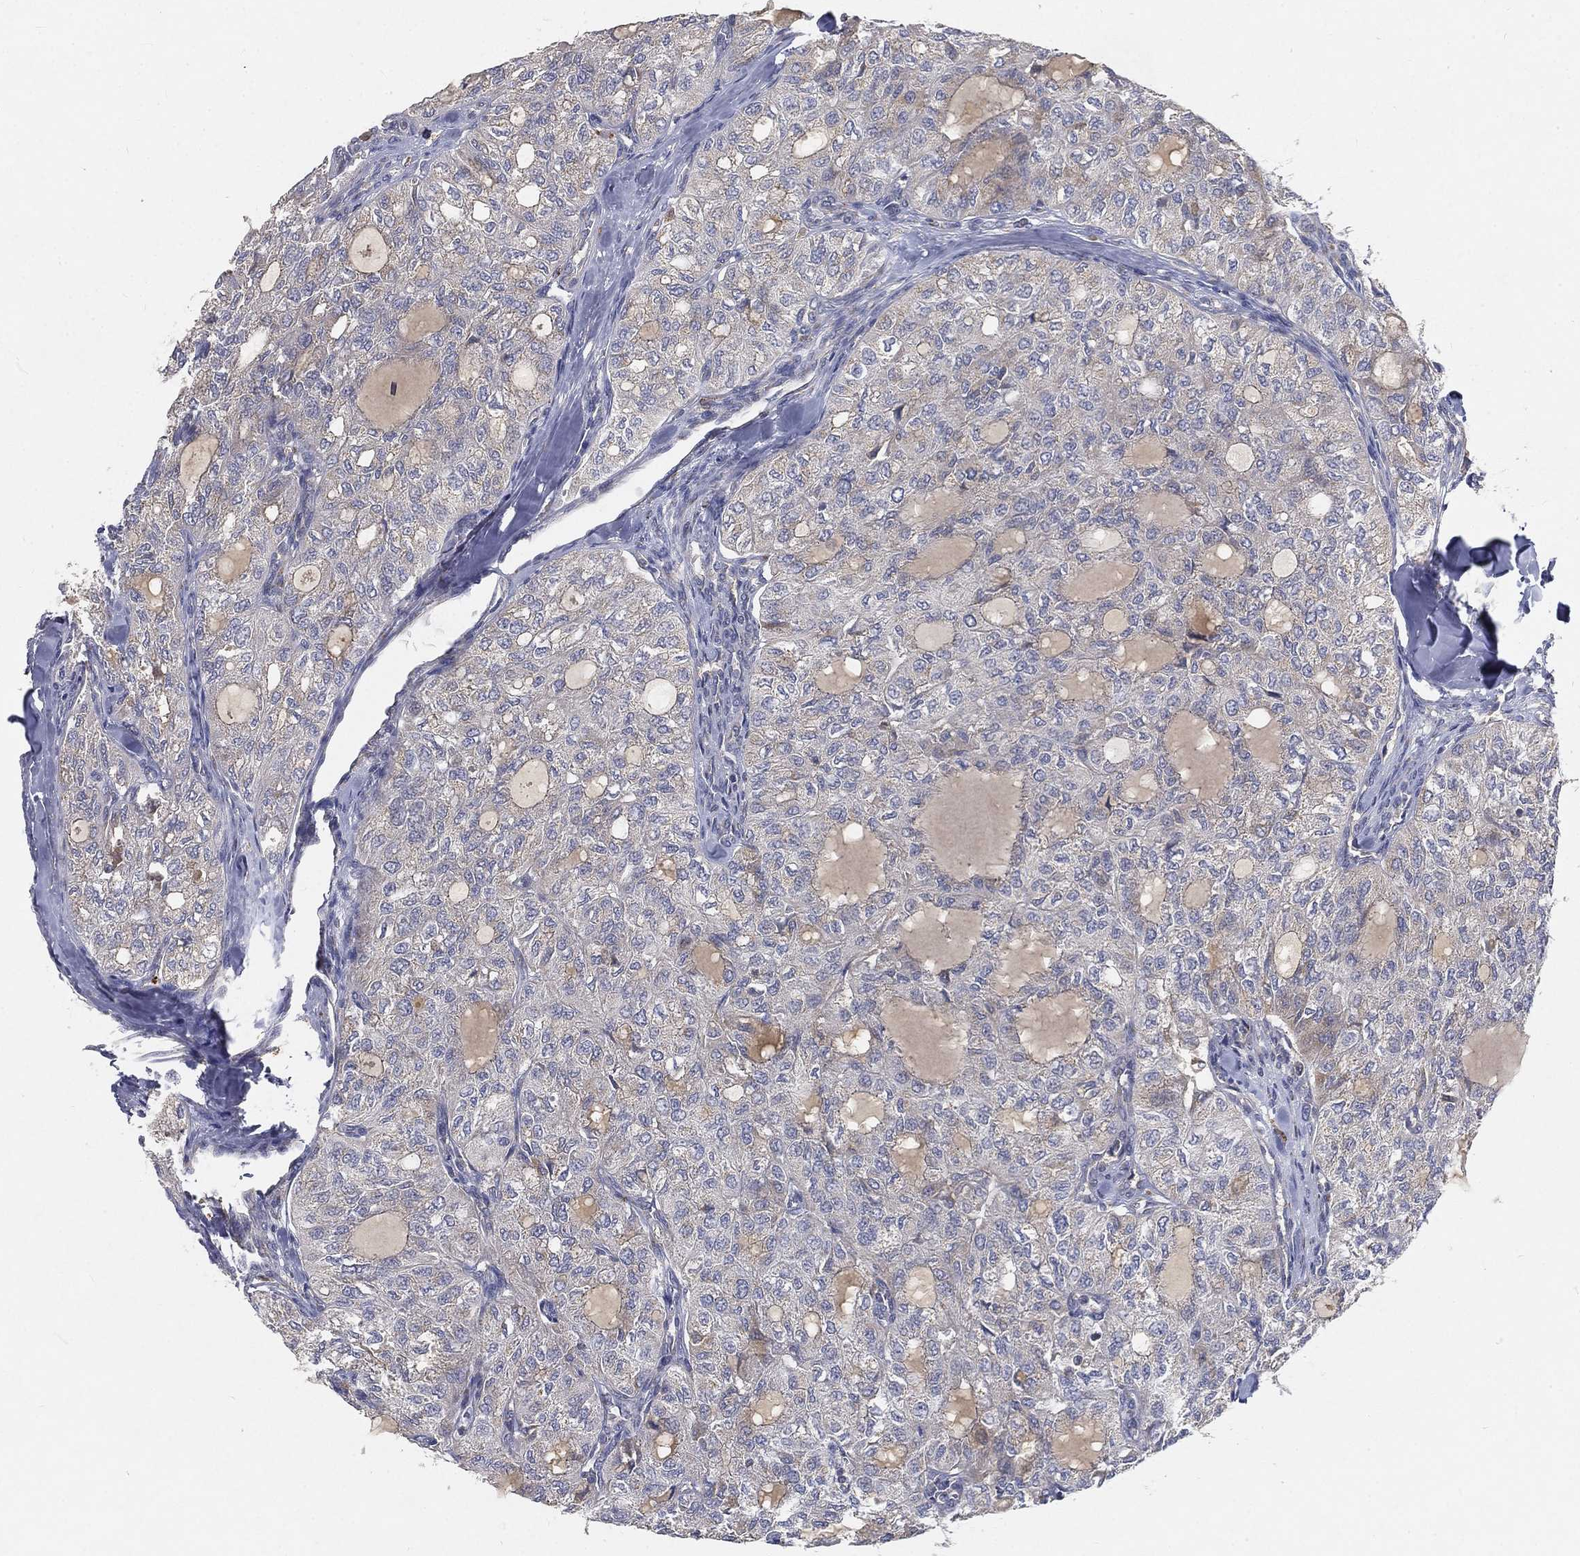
{"staining": {"intensity": "negative", "quantity": "none", "location": "none"}, "tissue": "thyroid cancer", "cell_type": "Tumor cells", "image_type": "cancer", "snomed": [{"axis": "morphology", "description": "Follicular adenoma carcinoma, NOS"}, {"axis": "topography", "description": "Thyroid gland"}], "caption": "Immunohistochemistry histopathology image of thyroid cancer stained for a protein (brown), which reveals no expression in tumor cells.", "gene": "CTSL", "patient": {"sex": "male", "age": 75}}